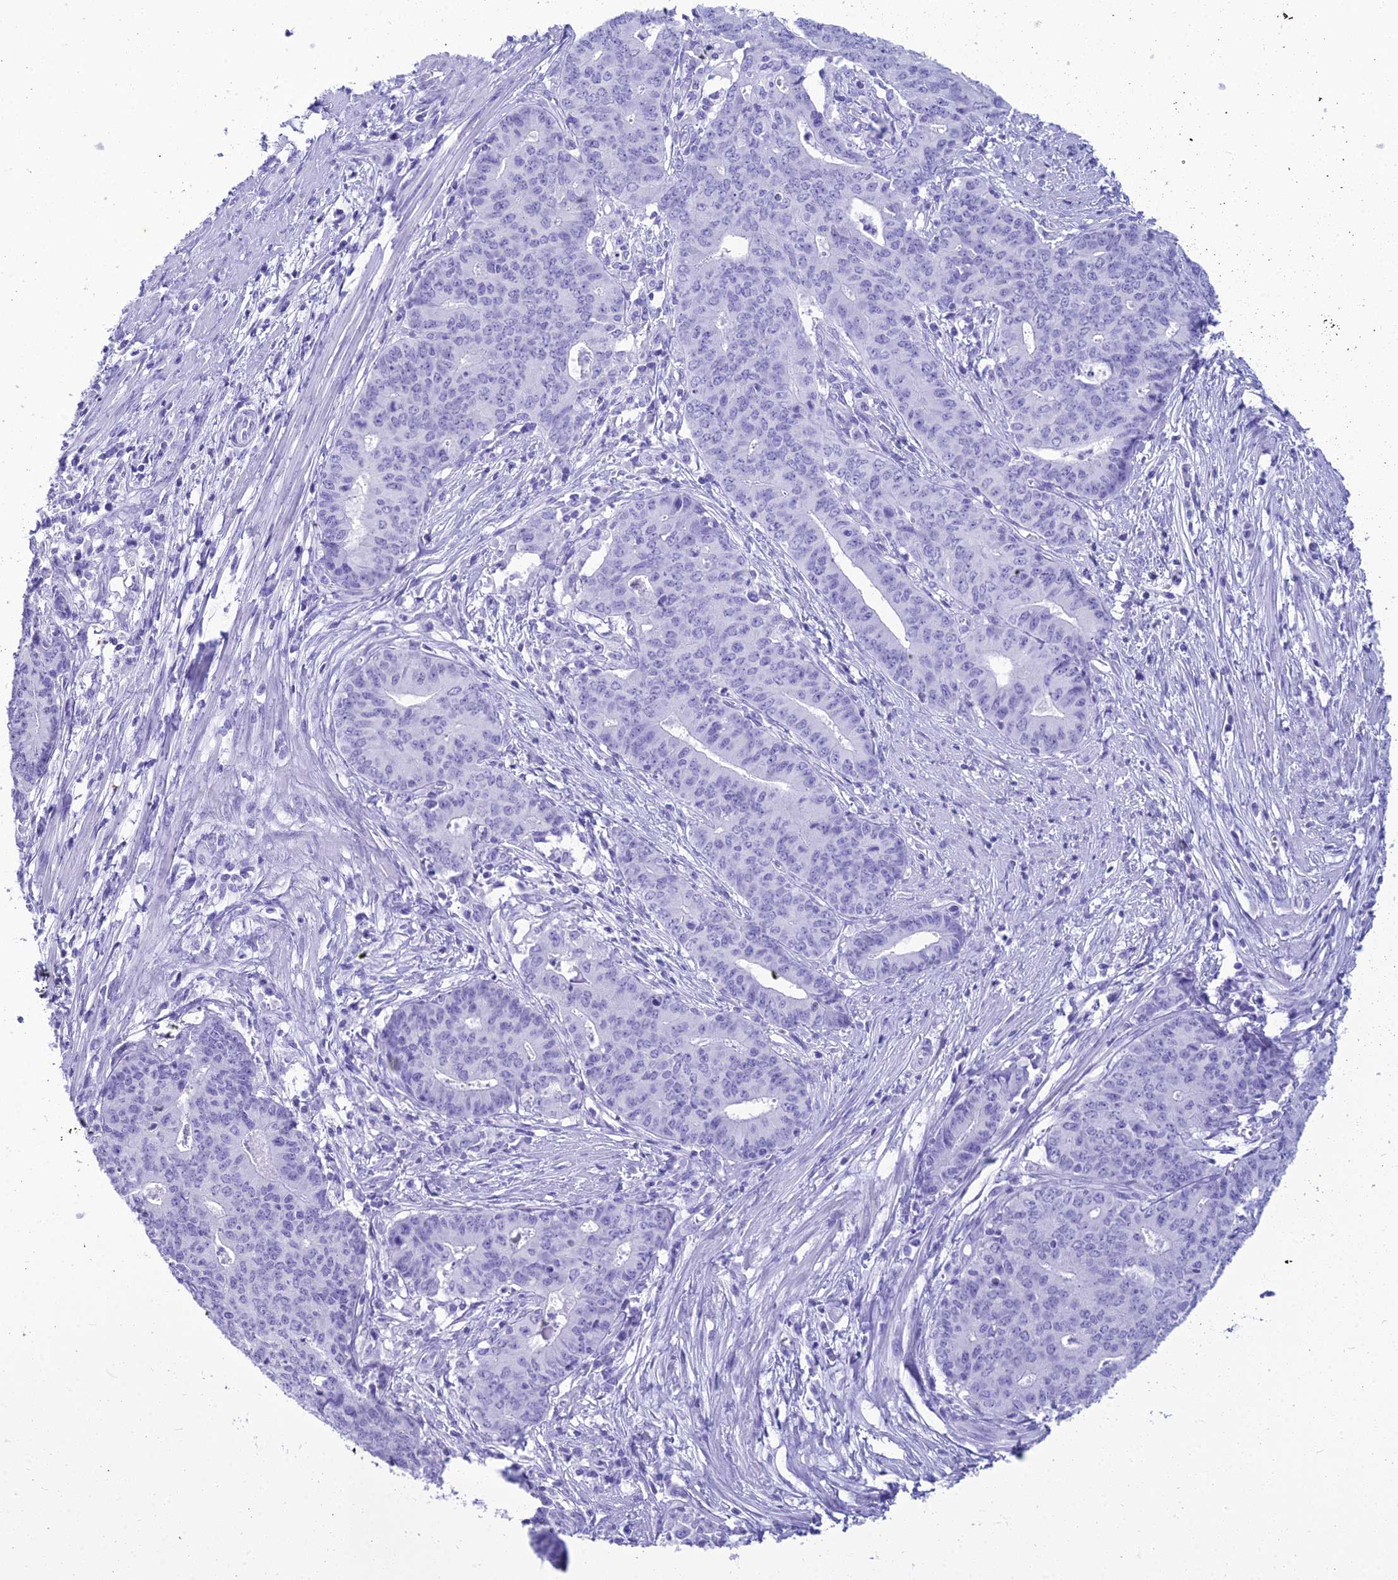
{"staining": {"intensity": "negative", "quantity": "none", "location": "none"}, "tissue": "endometrial cancer", "cell_type": "Tumor cells", "image_type": "cancer", "snomed": [{"axis": "morphology", "description": "Adenocarcinoma, NOS"}, {"axis": "topography", "description": "Endometrium"}], "caption": "Immunohistochemistry image of endometrial cancer stained for a protein (brown), which demonstrates no staining in tumor cells. The staining was performed using DAB to visualize the protein expression in brown, while the nuclei were stained in blue with hematoxylin (Magnification: 20x).", "gene": "ZNF442", "patient": {"sex": "female", "age": 59}}